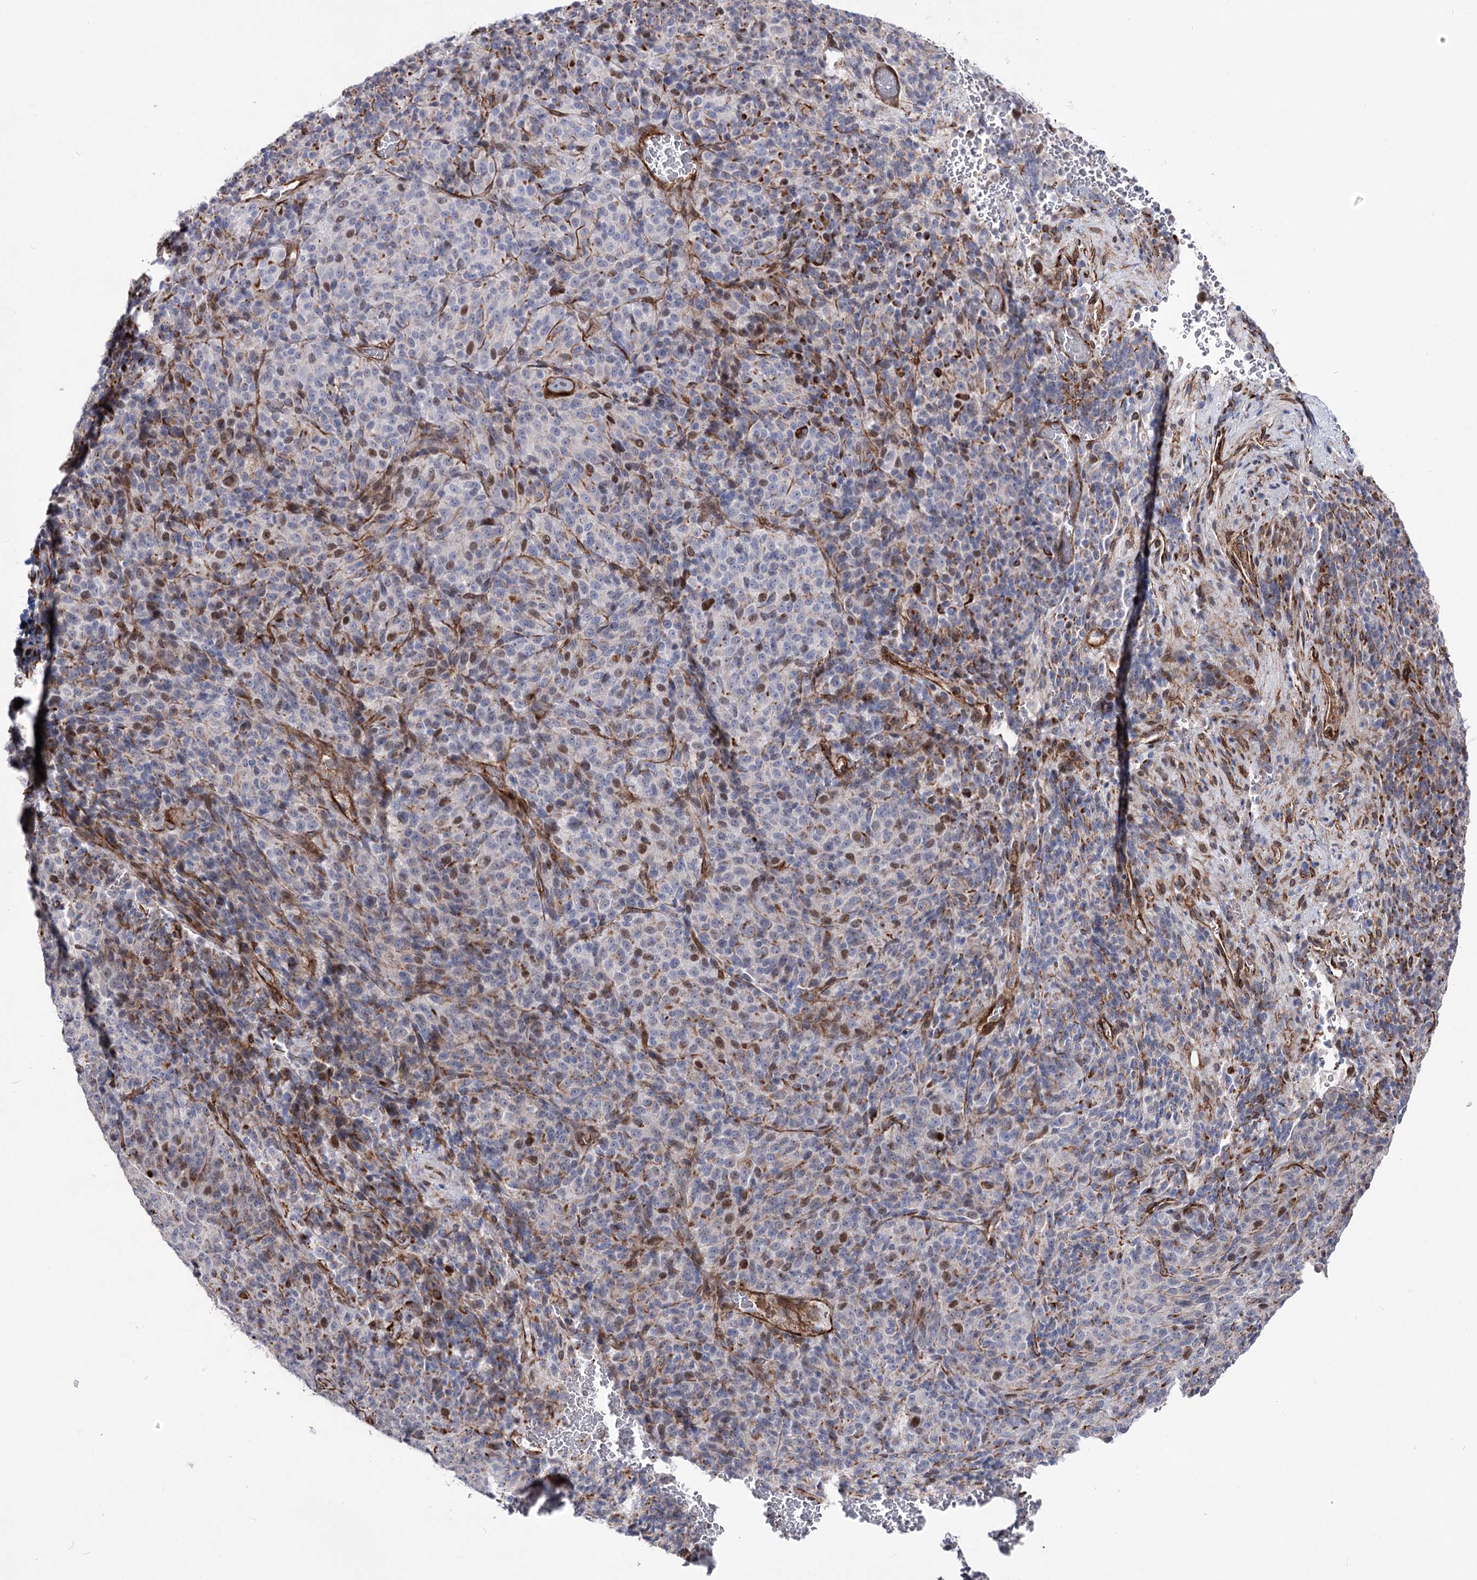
{"staining": {"intensity": "moderate", "quantity": "<25%", "location": "nuclear"}, "tissue": "melanoma", "cell_type": "Tumor cells", "image_type": "cancer", "snomed": [{"axis": "morphology", "description": "Malignant melanoma, Metastatic site"}, {"axis": "topography", "description": "Brain"}], "caption": "The histopathology image exhibits a brown stain indicating the presence of a protein in the nuclear of tumor cells in melanoma. Nuclei are stained in blue.", "gene": "ARHGAP20", "patient": {"sex": "female", "age": 56}}